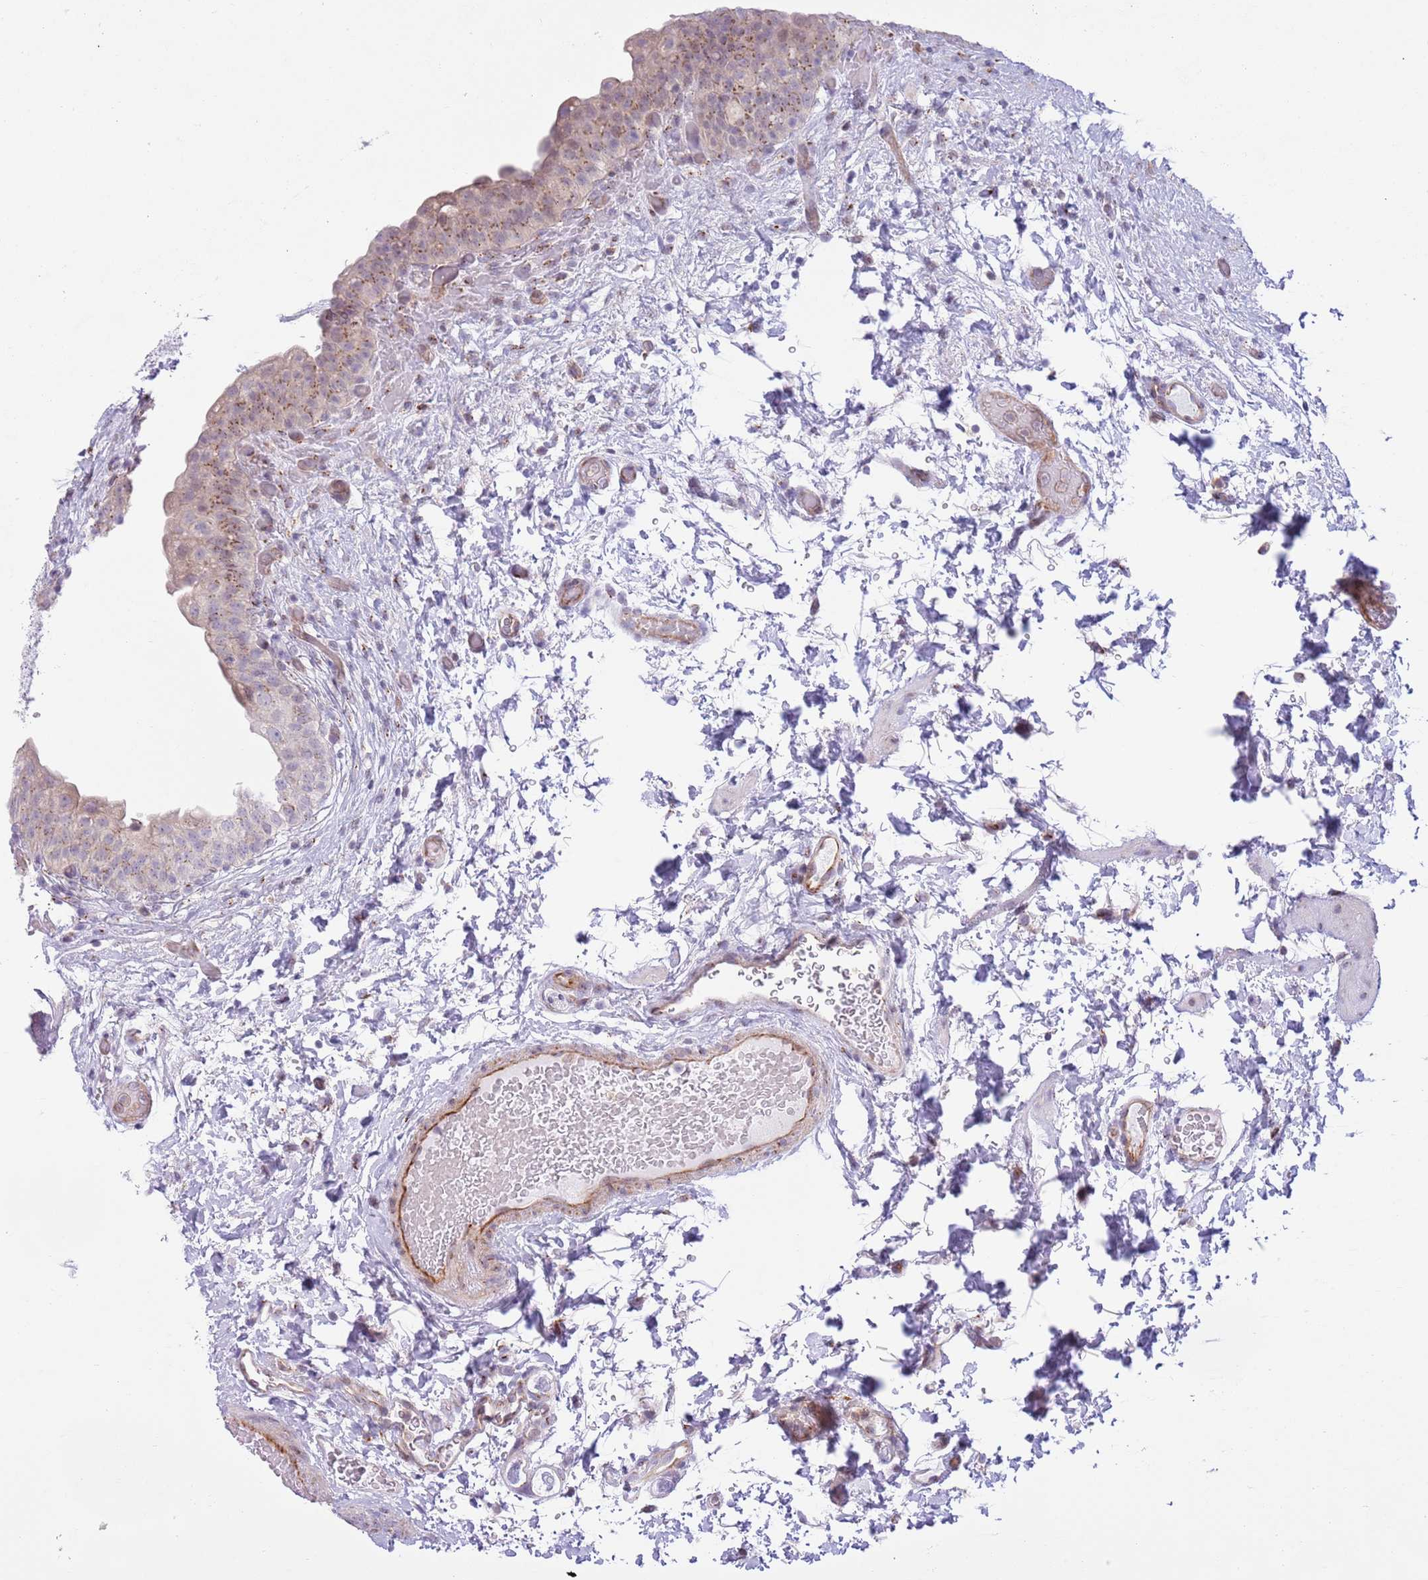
{"staining": {"intensity": "moderate", "quantity": "<25%", "location": "cytoplasmic/membranous"}, "tissue": "urinary bladder", "cell_type": "Urothelial cells", "image_type": "normal", "snomed": [{"axis": "morphology", "description": "Normal tissue, NOS"}, {"axis": "topography", "description": "Urinary bladder"}], "caption": "Normal urinary bladder demonstrates moderate cytoplasmic/membranous expression in about <25% of urothelial cells (DAB IHC with brightfield microscopy, high magnification)..", "gene": "C20orf96", "patient": {"sex": "male", "age": 69}}